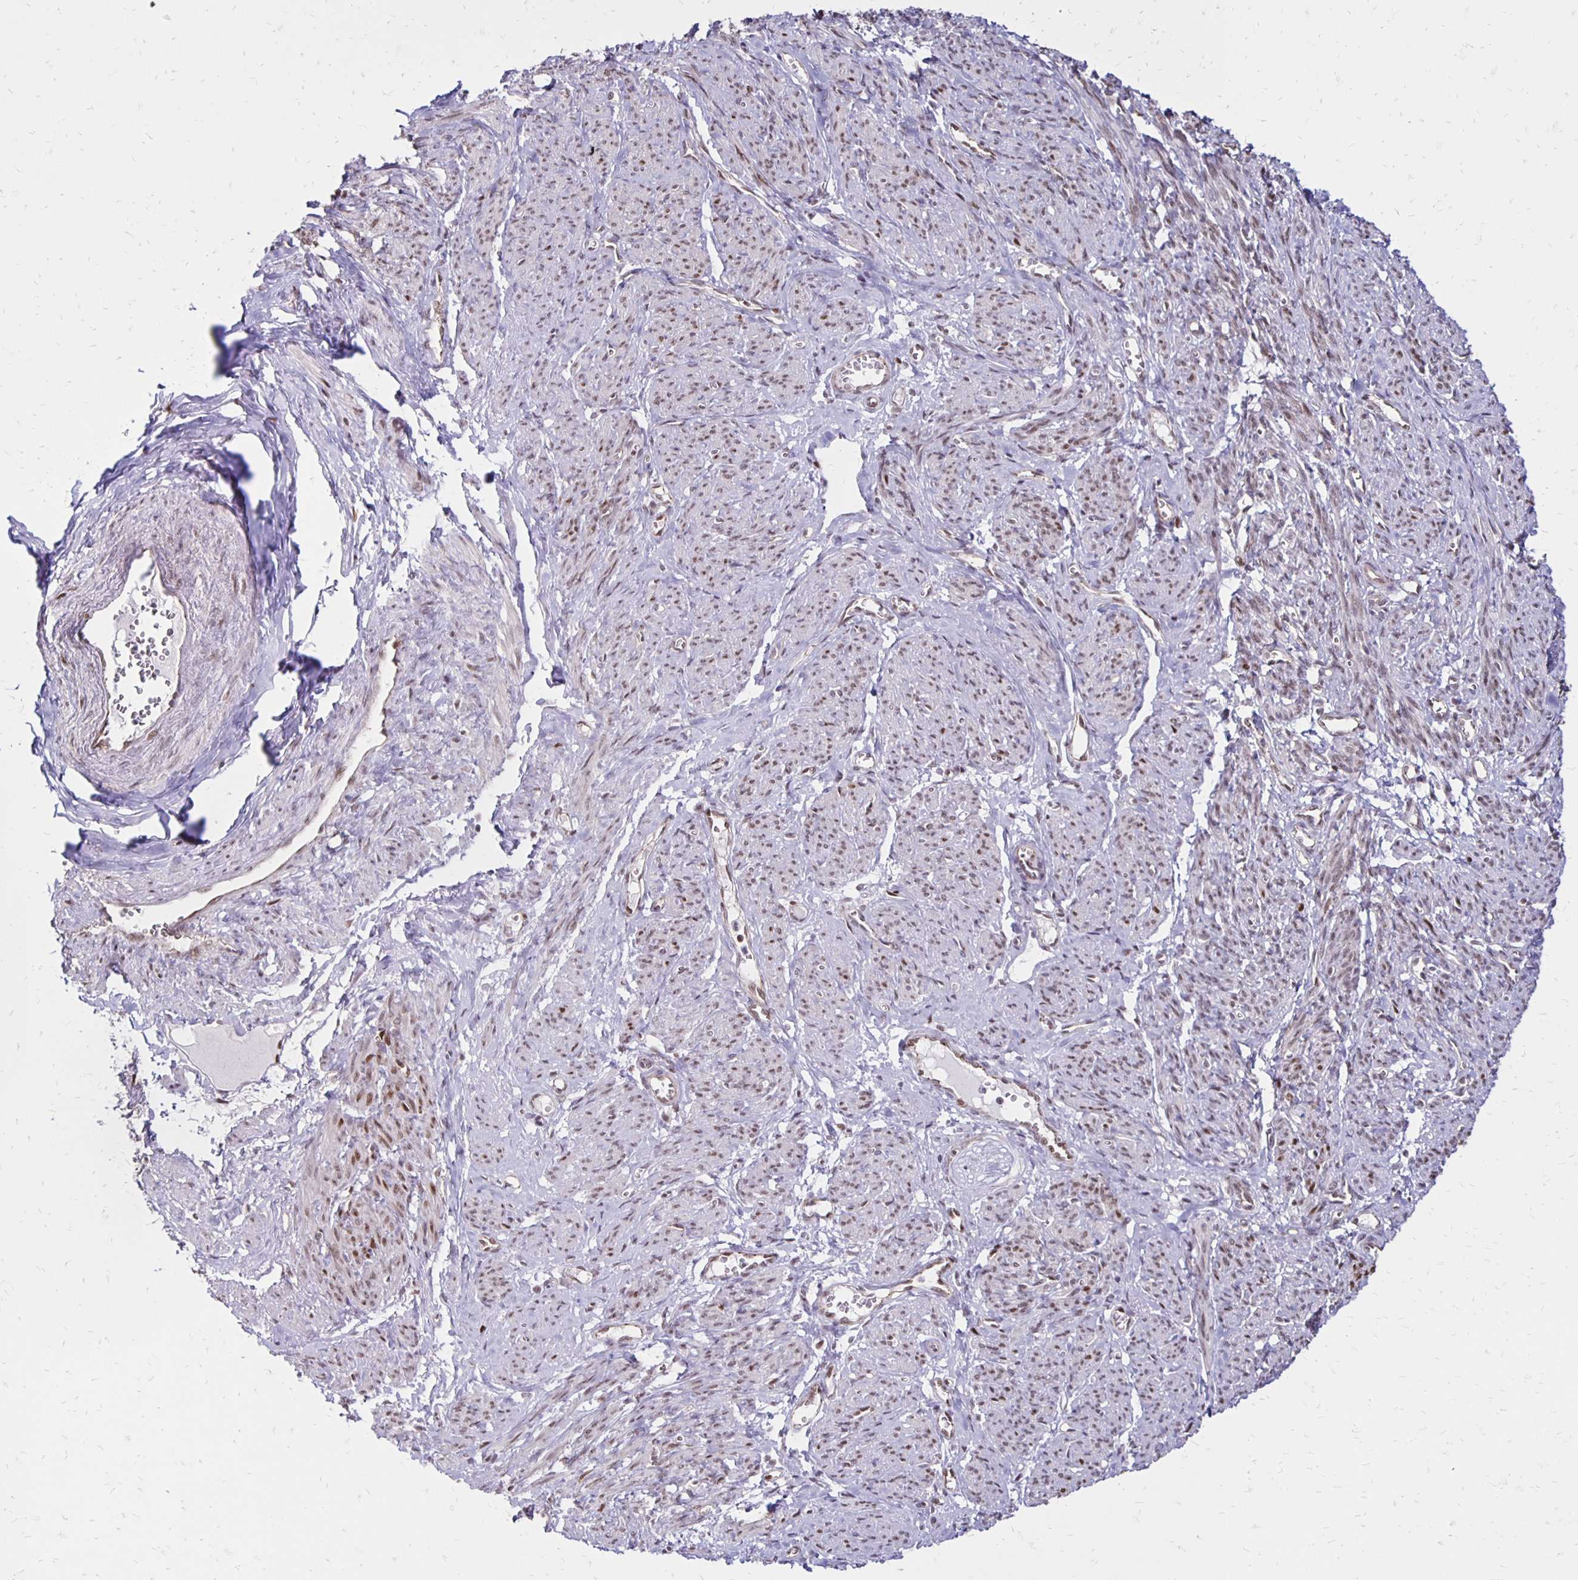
{"staining": {"intensity": "moderate", "quantity": ">75%", "location": "nuclear"}, "tissue": "smooth muscle", "cell_type": "Smooth muscle cells", "image_type": "normal", "snomed": [{"axis": "morphology", "description": "Normal tissue, NOS"}, {"axis": "topography", "description": "Smooth muscle"}], "caption": "This is an image of immunohistochemistry staining of normal smooth muscle, which shows moderate expression in the nuclear of smooth muscle cells.", "gene": "DDB2", "patient": {"sex": "female", "age": 65}}